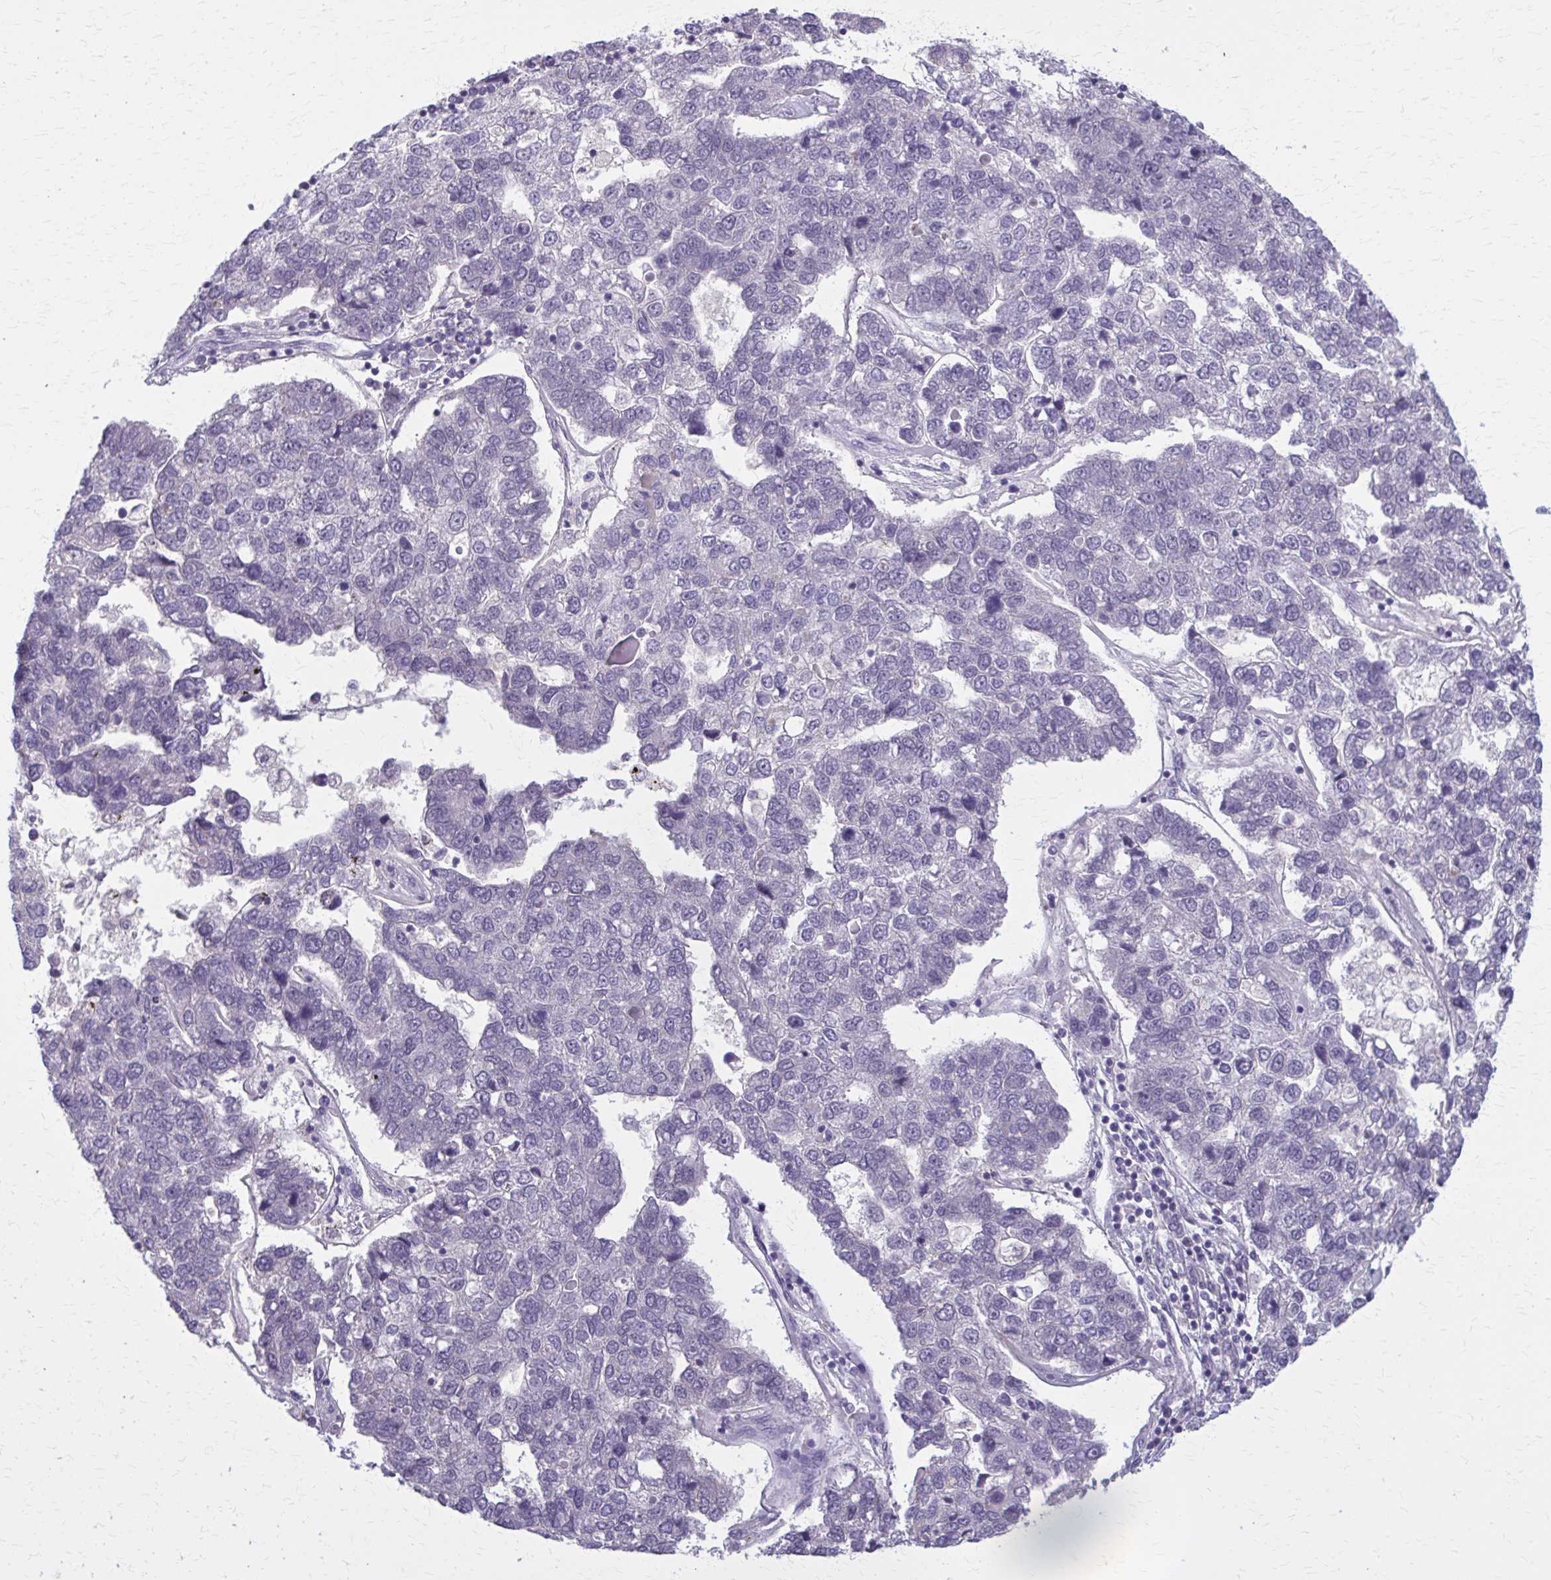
{"staining": {"intensity": "negative", "quantity": "none", "location": "none"}, "tissue": "pancreatic cancer", "cell_type": "Tumor cells", "image_type": "cancer", "snomed": [{"axis": "morphology", "description": "Adenocarcinoma, NOS"}, {"axis": "topography", "description": "Pancreas"}], "caption": "IHC micrograph of neoplastic tissue: pancreatic cancer stained with DAB (3,3'-diaminobenzidine) displays no significant protein expression in tumor cells.", "gene": "OR4A47", "patient": {"sex": "female", "age": 61}}